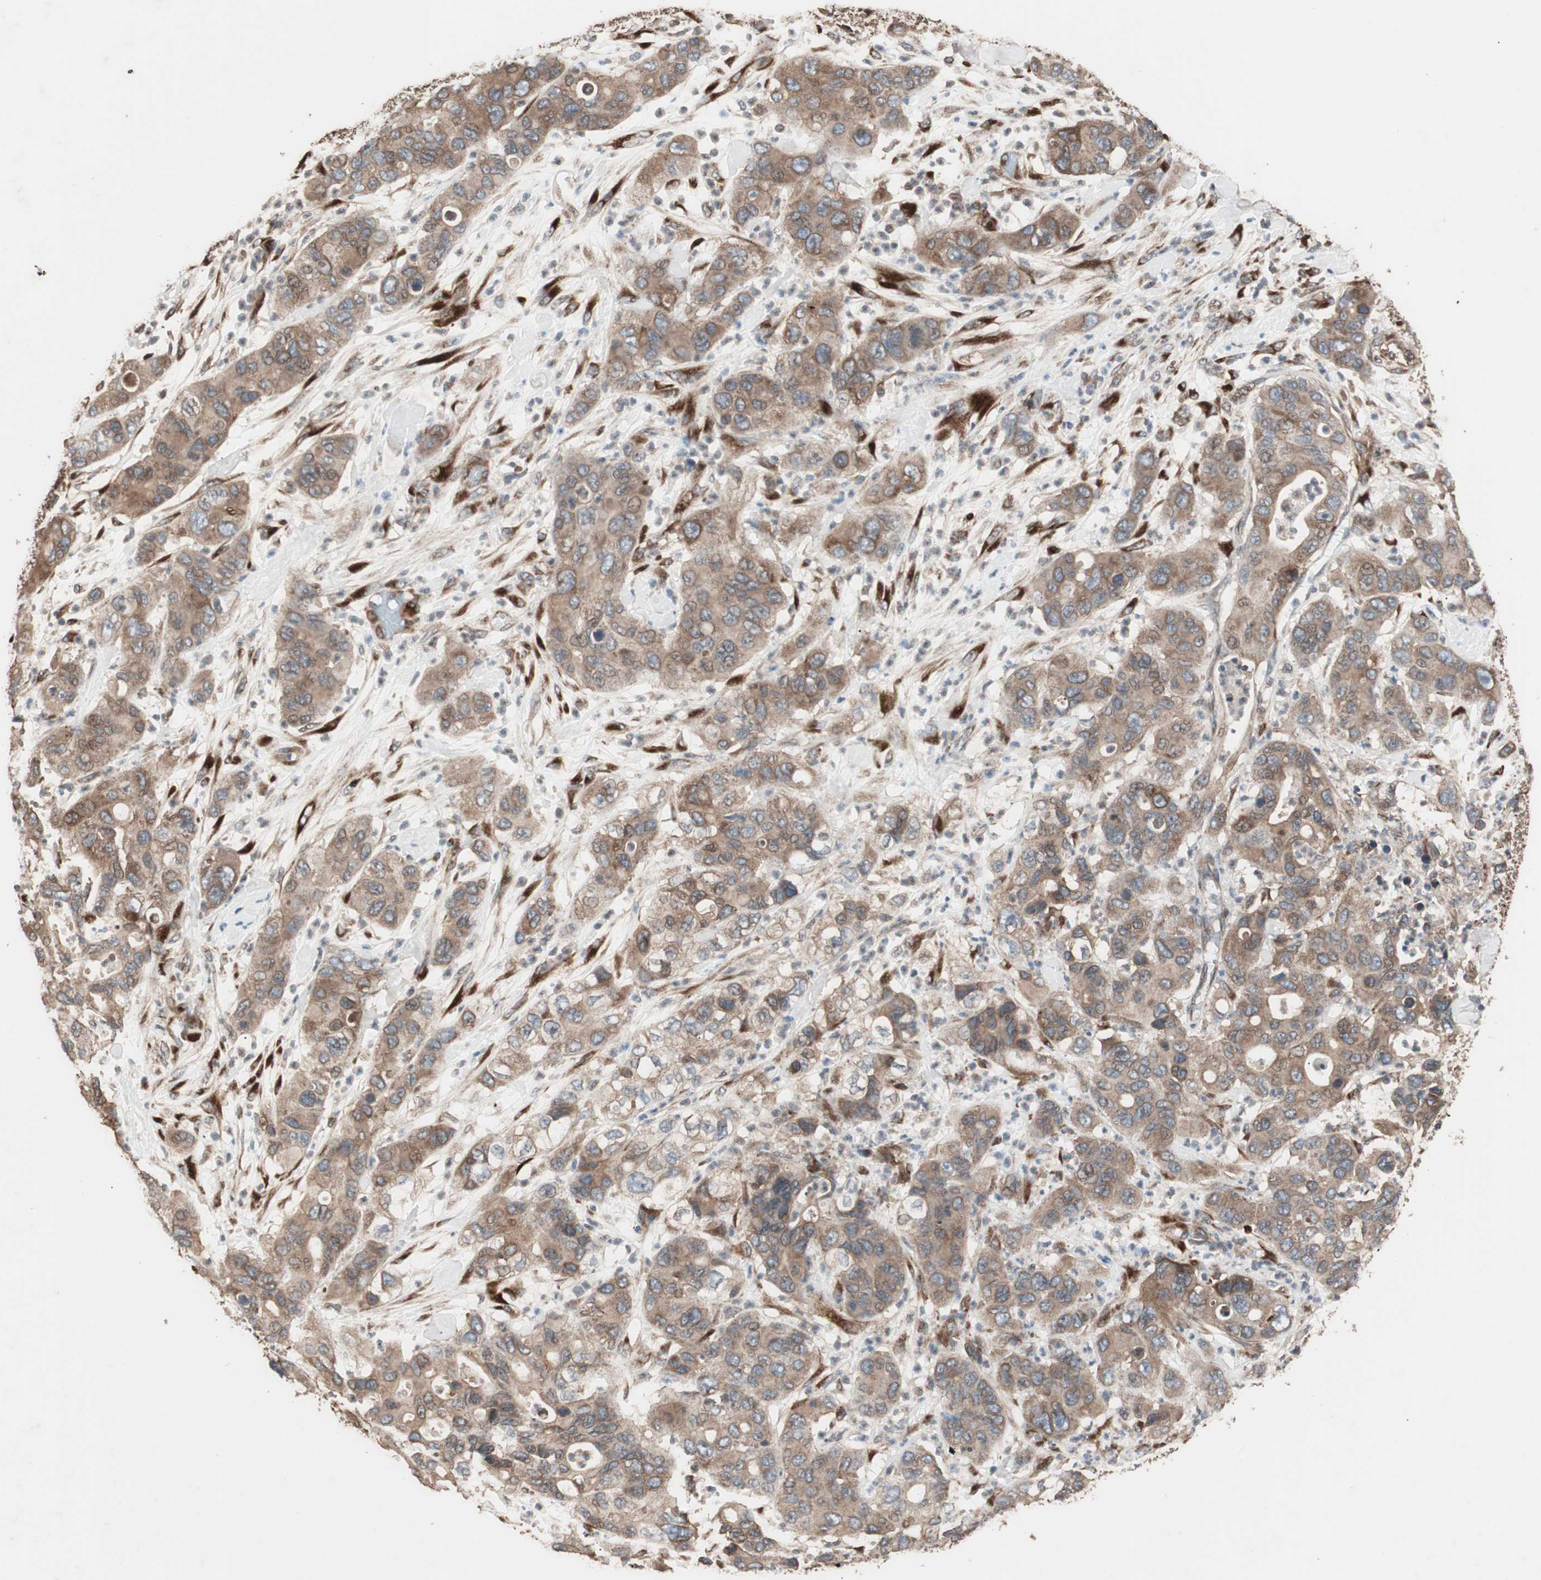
{"staining": {"intensity": "moderate", "quantity": ">75%", "location": "cytoplasmic/membranous"}, "tissue": "pancreatic cancer", "cell_type": "Tumor cells", "image_type": "cancer", "snomed": [{"axis": "morphology", "description": "Adenocarcinoma, NOS"}, {"axis": "topography", "description": "Pancreas"}], "caption": "Protein staining by immunohistochemistry reveals moderate cytoplasmic/membranous positivity in about >75% of tumor cells in pancreatic cancer.", "gene": "LZTS1", "patient": {"sex": "female", "age": 71}}